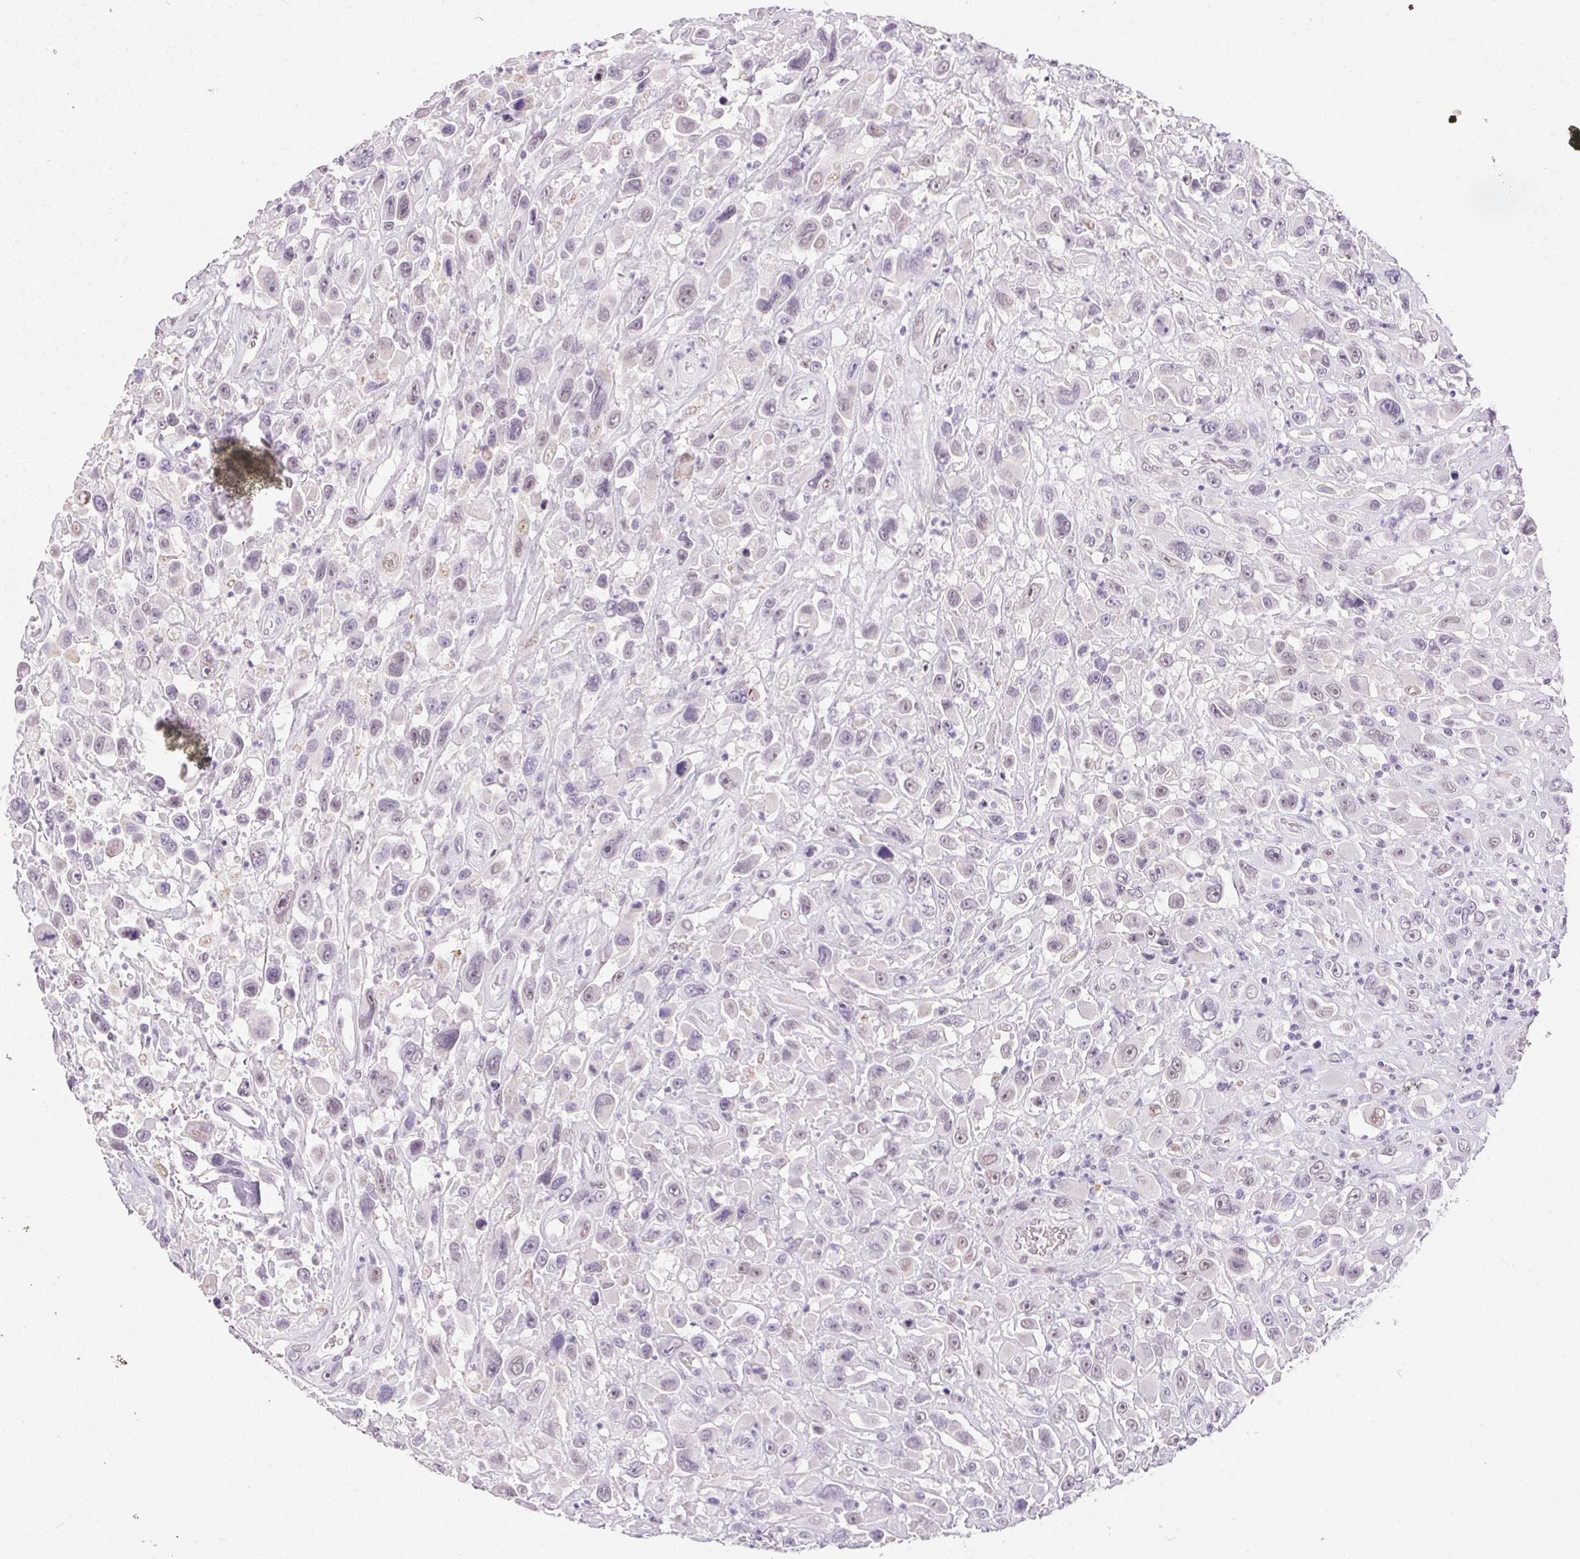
{"staining": {"intensity": "negative", "quantity": "none", "location": "none"}, "tissue": "urothelial cancer", "cell_type": "Tumor cells", "image_type": "cancer", "snomed": [{"axis": "morphology", "description": "Urothelial carcinoma, High grade"}, {"axis": "topography", "description": "Urinary bladder"}], "caption": "DAB immunohistochemical staining of high-grade urothelial carcinoma exhibits no significant staining in tumor cells.", "gene": "GBP6", "patient": {"sex": "male", "age": 53}}